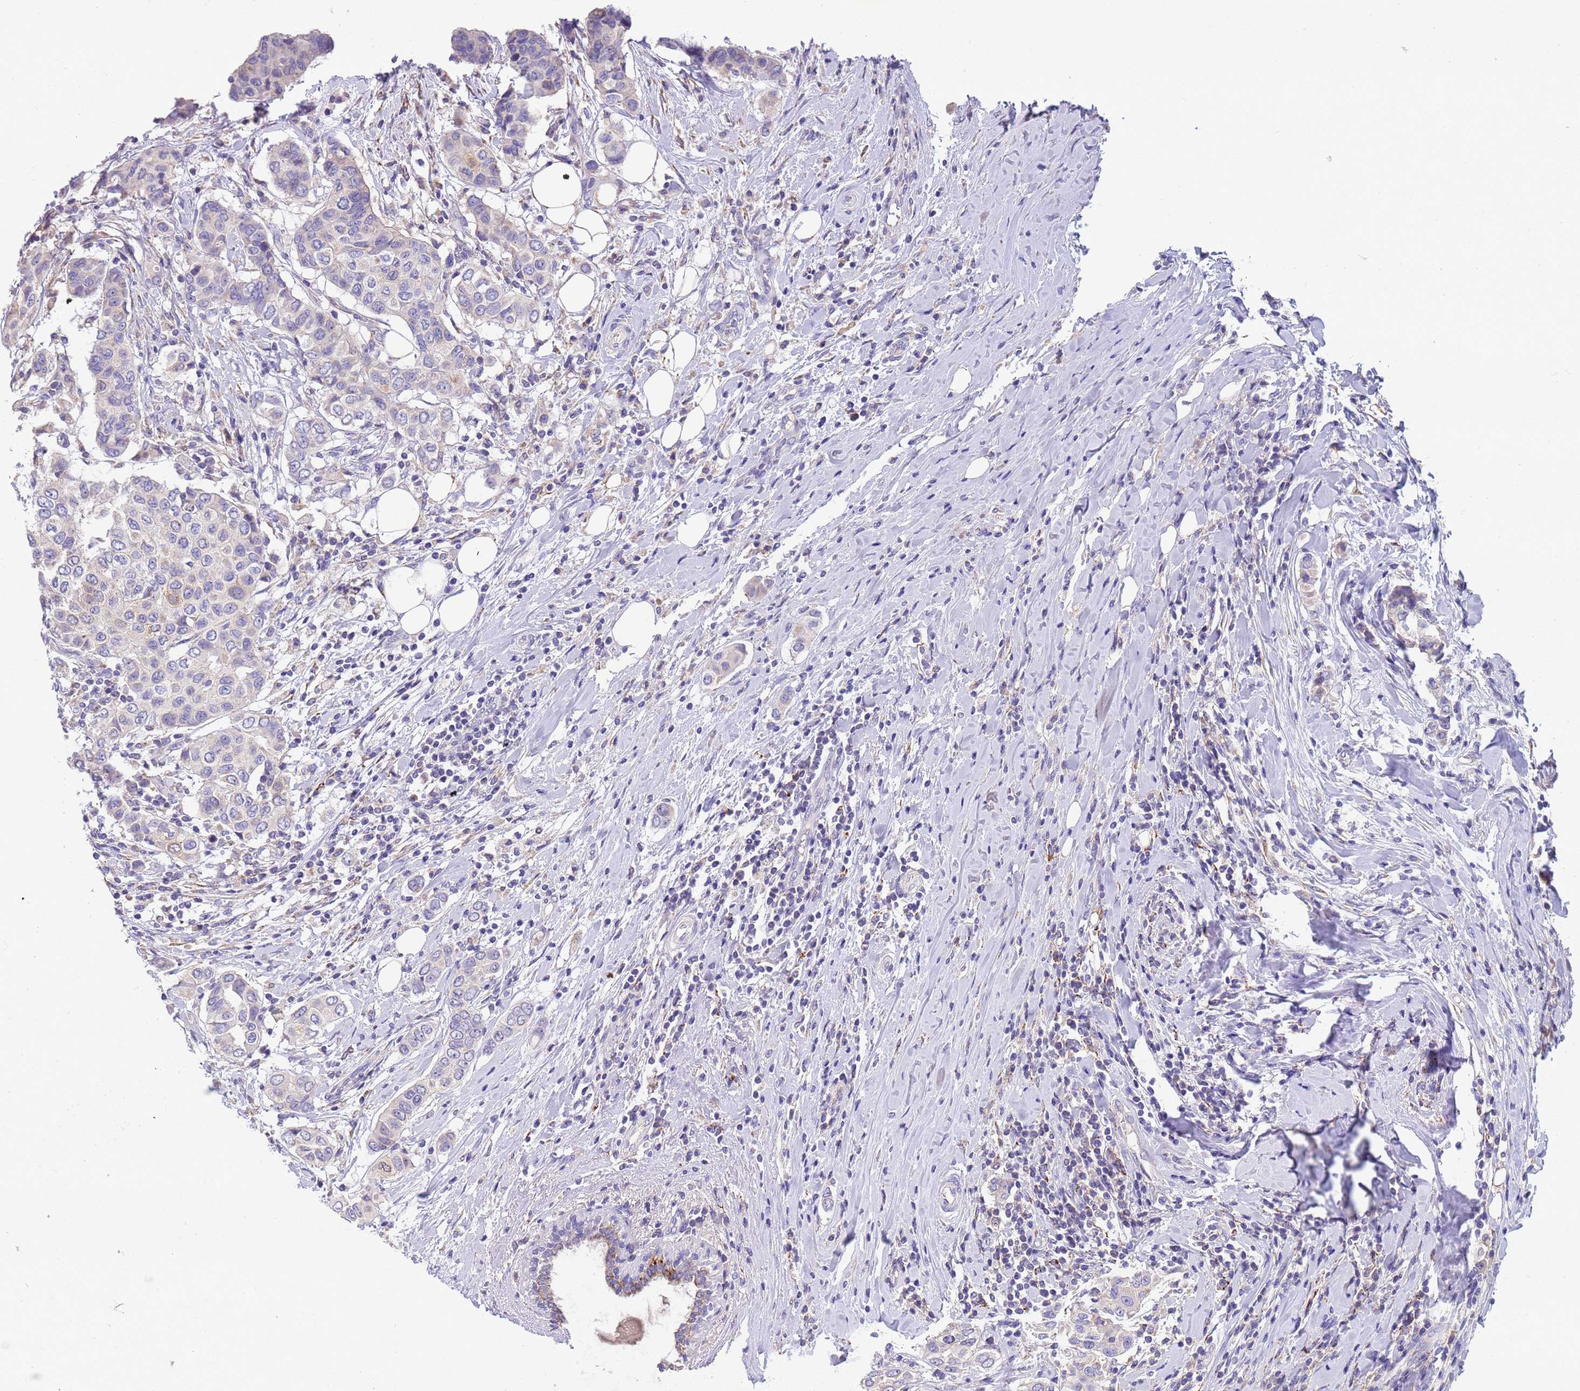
{"staining": {"intensity": "negative", "quantity": "none", "location": "none"}, "tissue": "breast cancer", "cell_type": "Tumor cells", "image_type": "cancer", "snomed": [{"axis": "morphology", "description": "Lobular carcinoma"}, {"axis": "topography", "description": "Breast"}], "caption": "This is an immunohistochemistry (IHC) micrograph of breast lobular carcinoma. There is no staining in tumor cells.", "gene": "SLC24A3", "patient": {"sex": "female", "age": 51}}